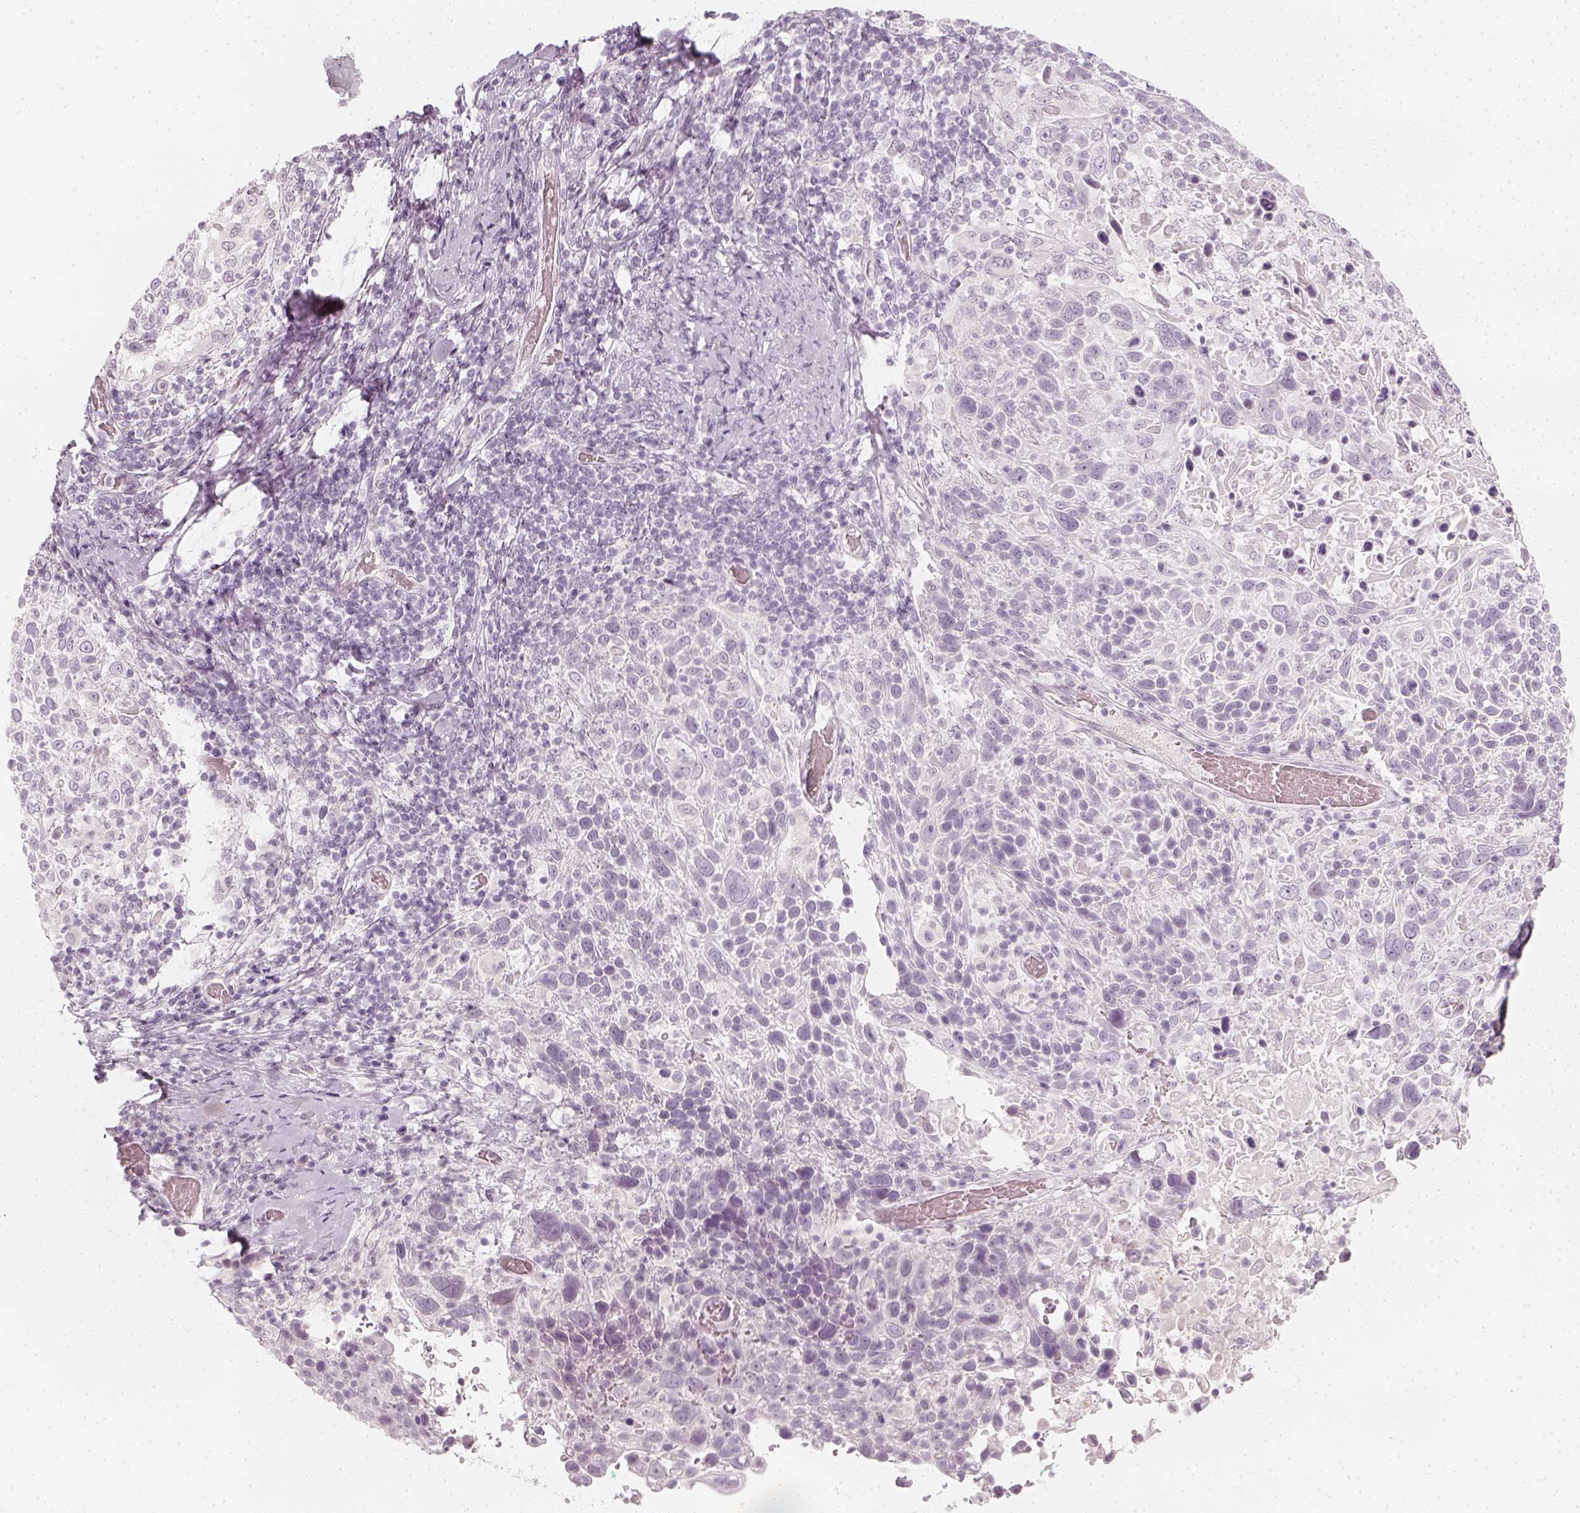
{"staining": {"intensity": "negative", "quantity": "none", "location": "none"}, "tissue": "cervical cancer", "cell_type": "Tumor cells", "image_type": "cancer", "snomed": [{"axis": "morphology", "description": "Squamous cell carcinoma, NOS"}, {"axis": "topography", "description": "Cervix"}], "caption": "DAB (3,3'-diaminobenzidine) immunohistochemical staining of squamous cell carcinoma (cervical) exhibits no significant expression in tumor cells. Nuclei are stained in blue.", "gene": "KRTAP2-1", "patient": {"sex": "female", "age": 61}}